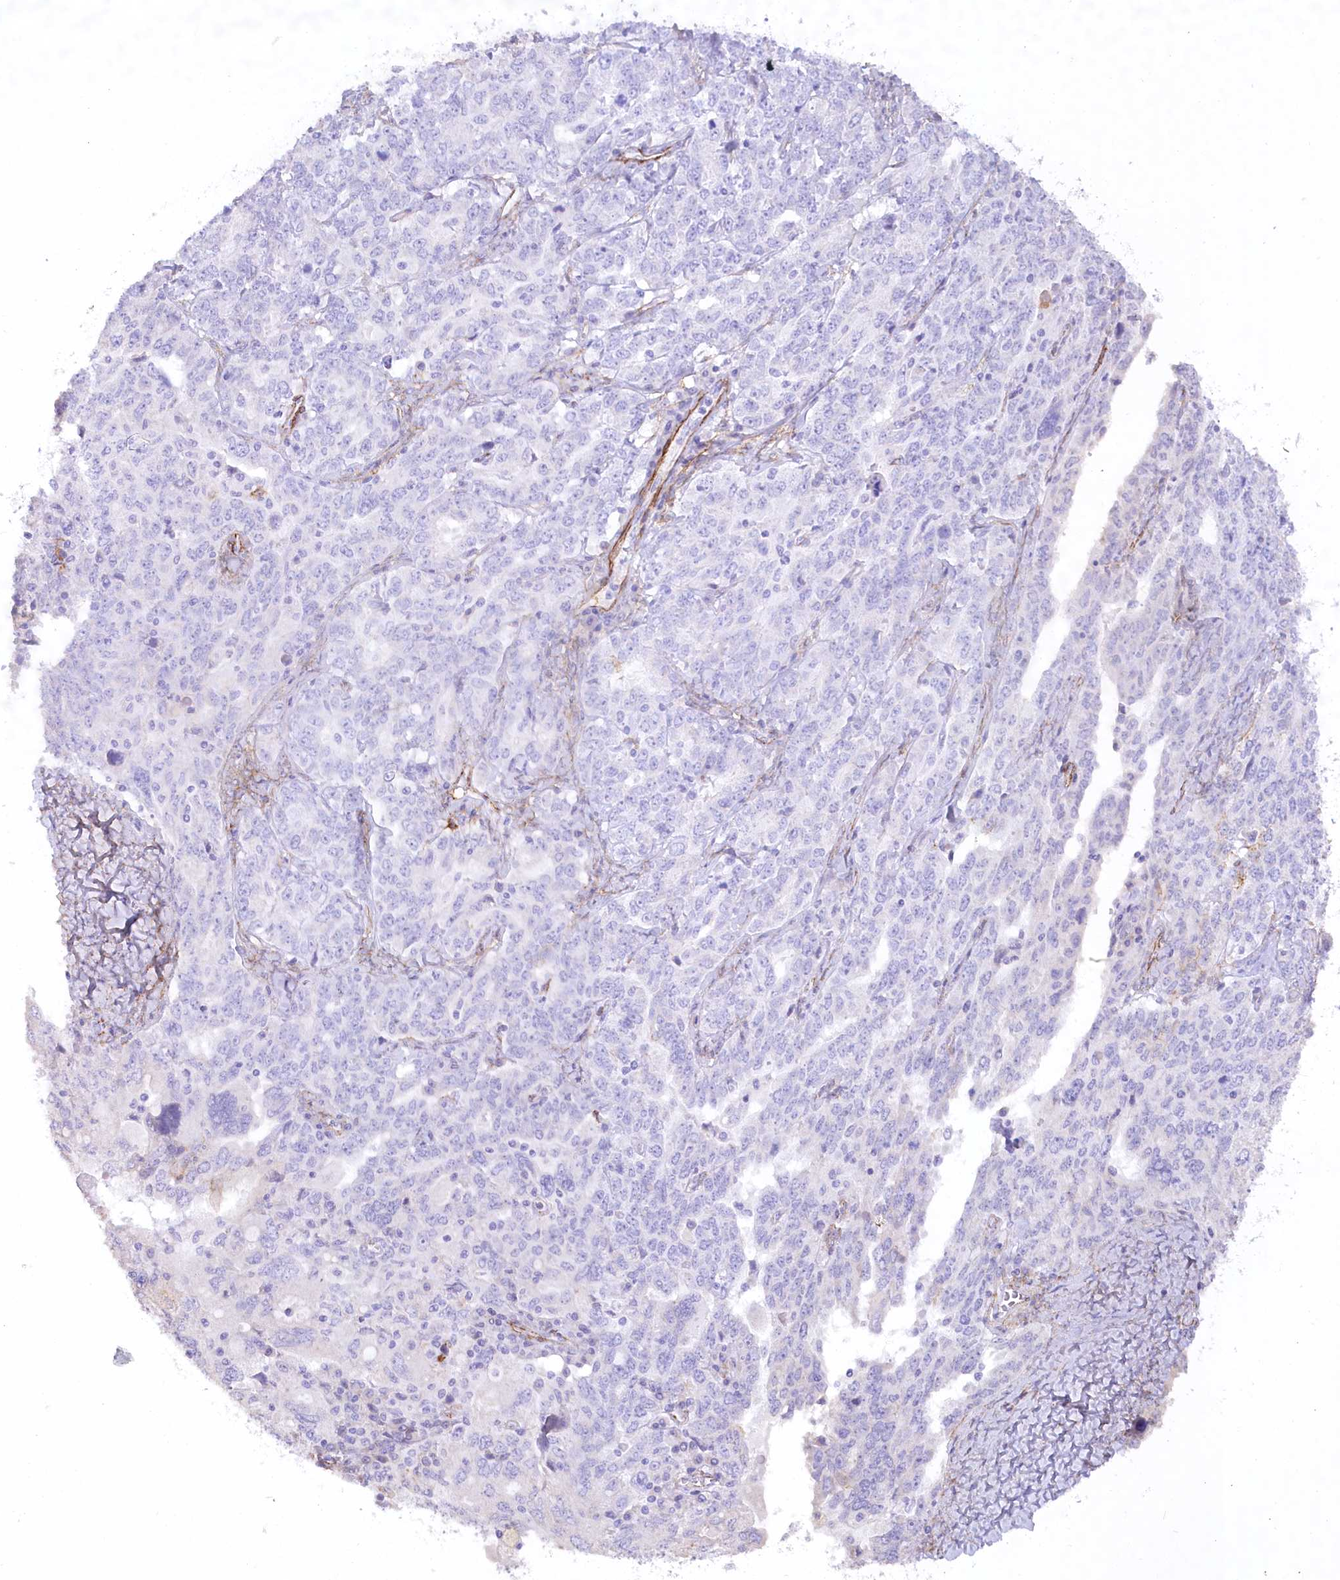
{"staining": {"intensity": "negative", "quantity": "none", "location": "none"}, "tissue": "ovarian cancer", "cell_type": "Tumor cells", "image_type": "cancer", "snomed": [{"axis": "morphology", "description": "Carcinoma, endometroid"}, {"axis": "topography", "description": "Ovary"}], "caption": "There is no significant staining in tumor cells of ovarian cancer.", "gene": "SYNPO2", "patient": {"sex": "female", "age": 62}}